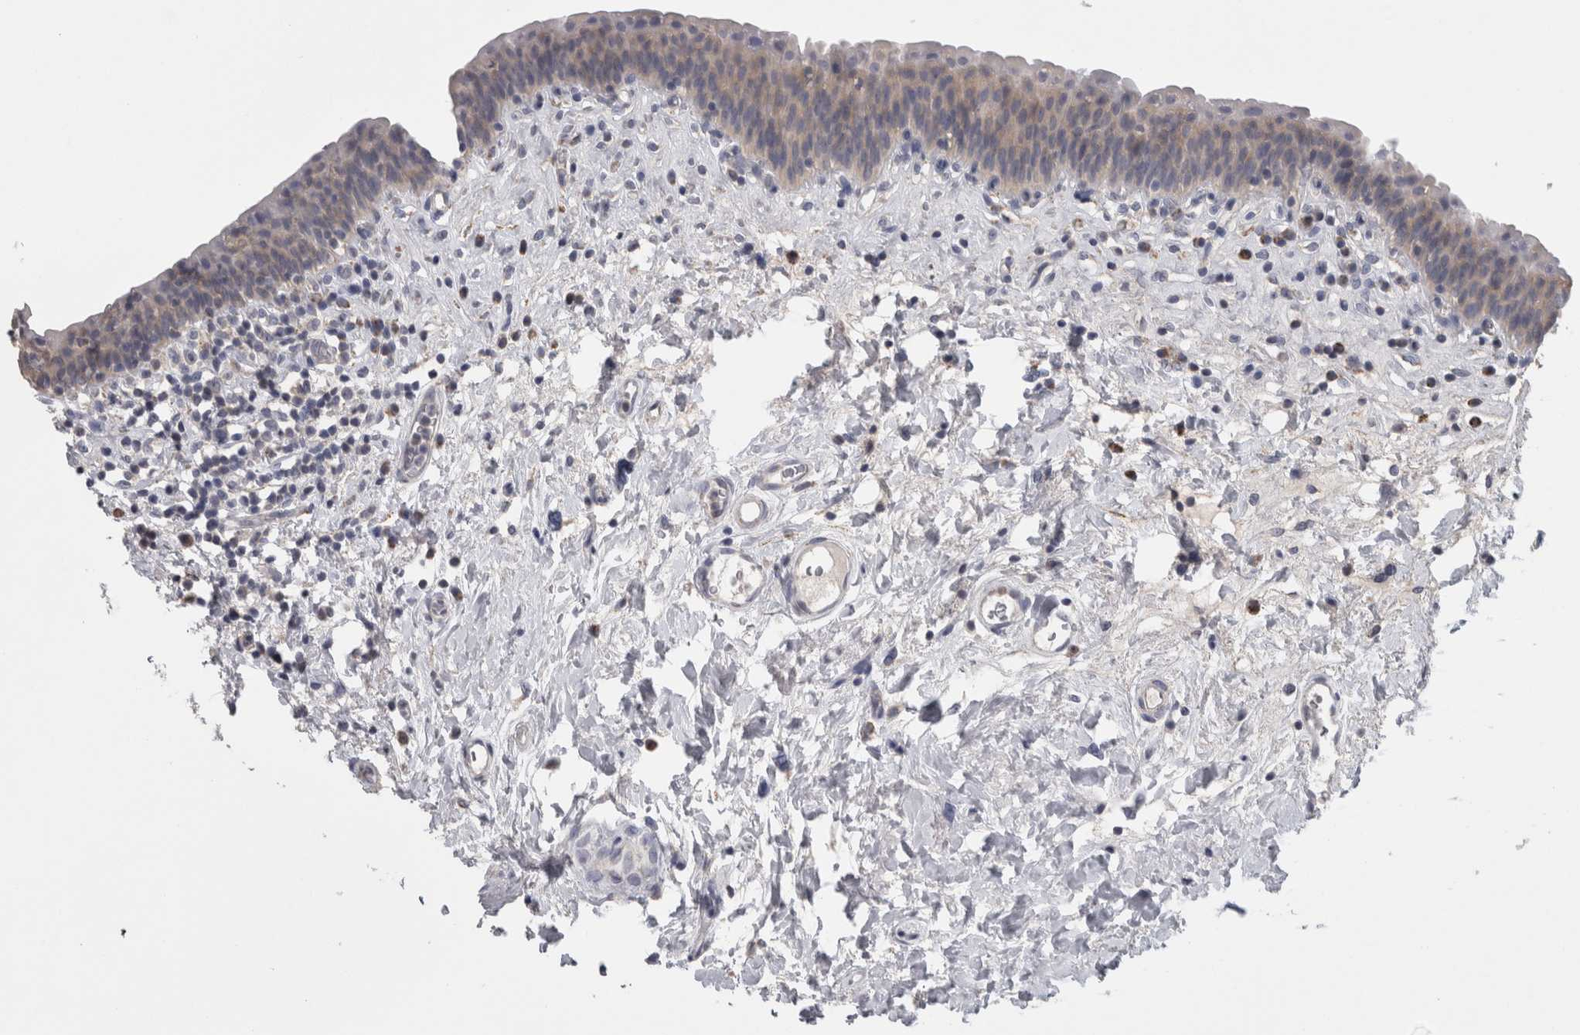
{"staining": {"intensity": "weak", "quantity": "<25%", "location": "cytoplasmic/membranous"}, "tissue": "urinary bladder", "cell_type": "Urothelial cells", "image_type": "normal", "snomed": [{"axis": "morphology", "description": "Normal tissue, NOS"}, {"axis": "topography", "description": "Urinary bladder"}], "caption": "An image of urinary bladder stained for a protein shows no brown staining in urothelial cells.", "gene": "TCAP", "patient": {"sex": "male", "age": 83}}